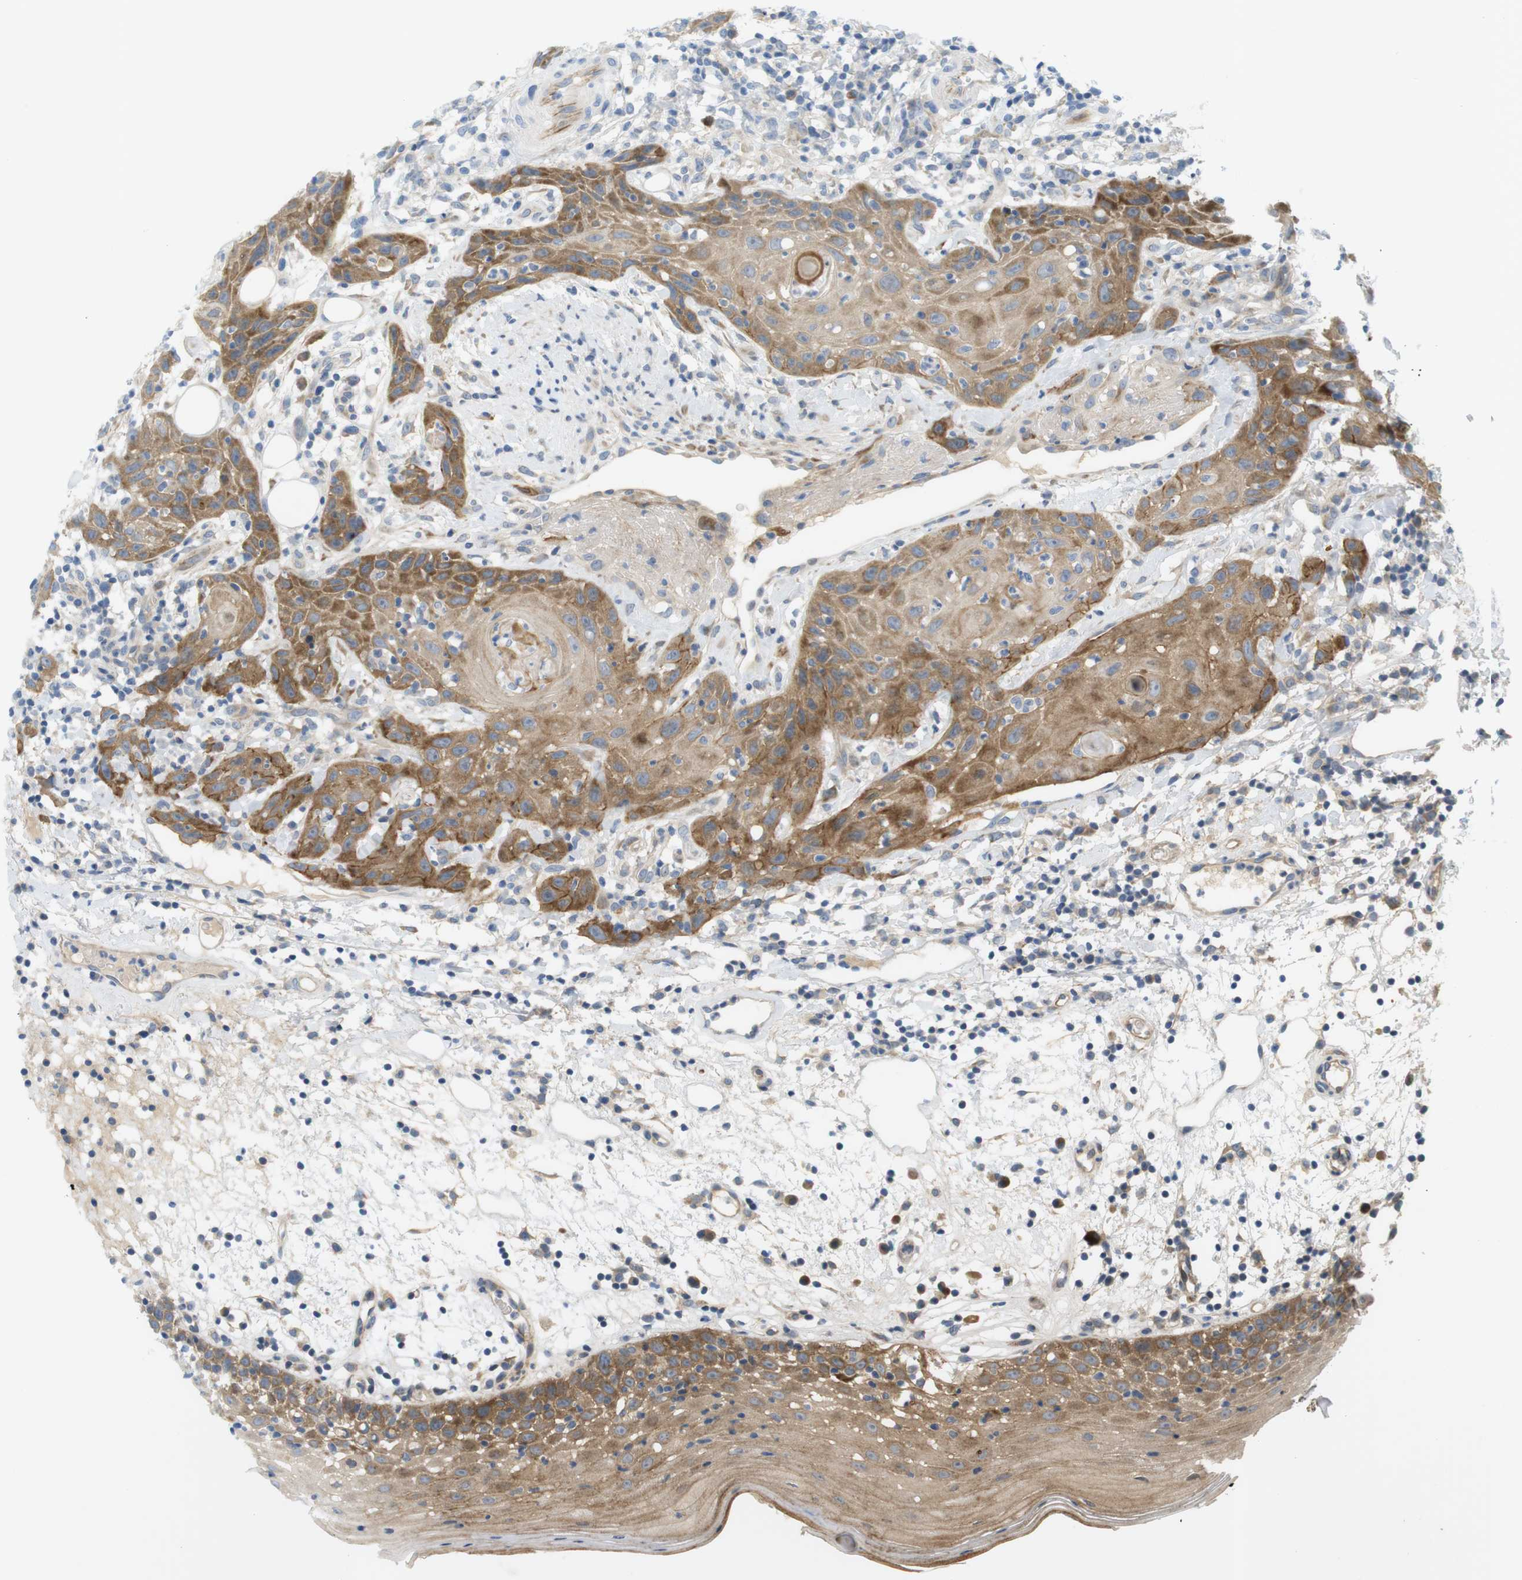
{"staining": {"intensity": "moderate", "quantity": ">75%", "location": "cytoplasmic/membranous"}, "tissue": "oral mucosa", "cell_type": "Squamous epithelial cells", "image_type": "normal", "snomed": [{"axis": "morphology", "description": "Normal tissue, NOS"}, {"axis": "morphology", "description": "Squamous cell carcinoma, NOS"}, {"axis": "topography", "description": "Skeletal muscle"}, {"axis": "topography", "description": "Oral tissue"}], "caption": "Moderate cytoplasmic/membranous positivity is present in approximately >75% of squamous epithelial cells in normal oral mucosa. The staining is performed using DAB (3,3'-diaminobenzidine) brown chromogen to label protein expression. The nuclei are counter-stained blue using hematoxylin.", "gene": "GJC3", "patient": {"sex": "male", "age": 71}}